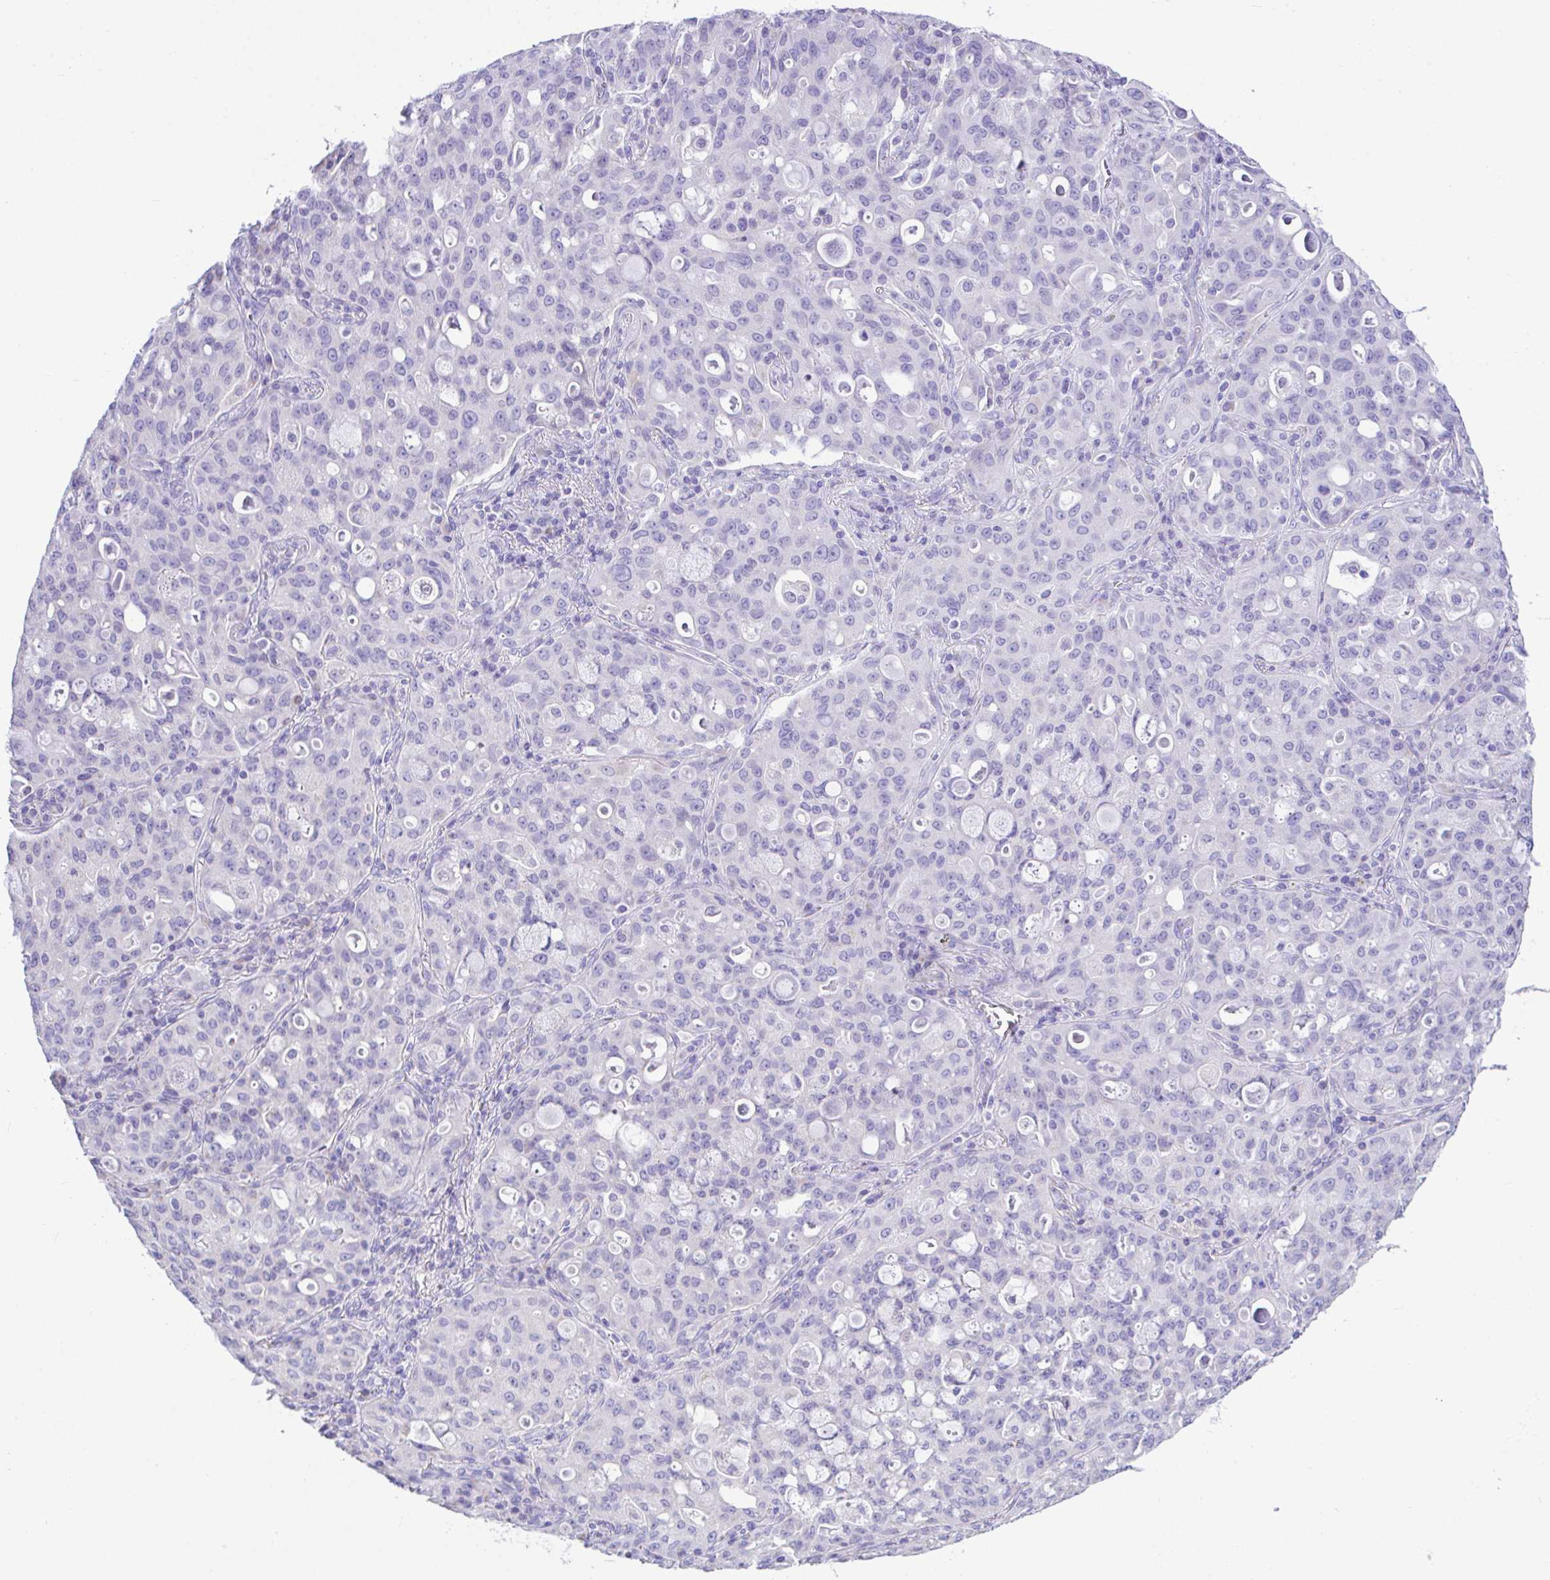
{"staining": {"intensity": "negative", "quantity": "none", "location": "none"}, "tissue": "lung cancer", "cell_type": "Tumor cells", "image_type": "cancer", "snomed": [{"axis": "morphology", "description": "Adenocarcinoma, NOS"}, {"axis": "topography", "description": "Lung"}], "caption": "DAB (3,3'-diaminobenzidine) immunohistochemical staining of lung cancer (adenocarcinoma) demonstrates no significant staining in tumor cells.", "gene": "NLRP8", "patient": {"sex": "female", "age": 44}}